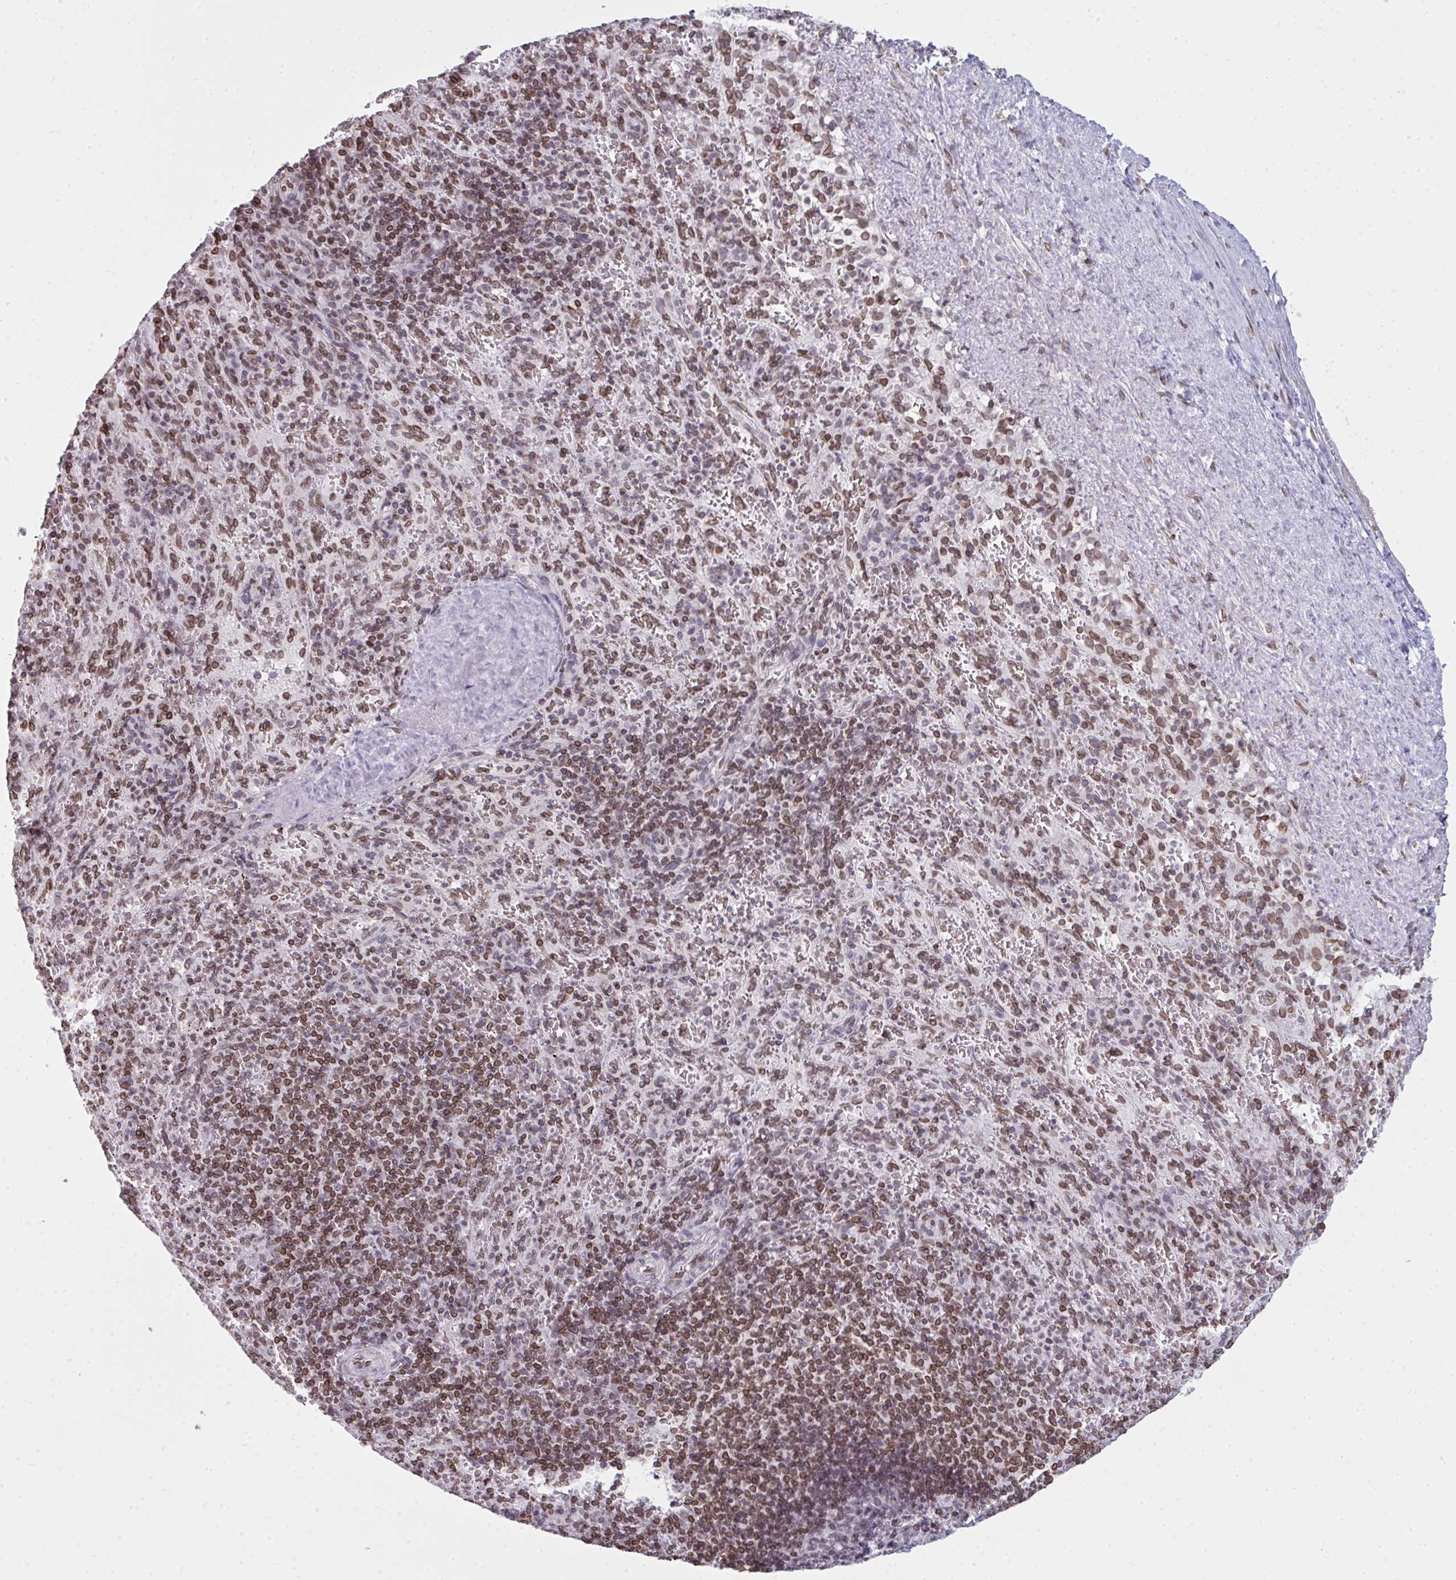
{"staining": {"intensity": "moderate", "quantity": "25%-75%", "location": "cytoplasmic/membranous,nuclear"}, "tissue": "spleen", "cell_type": "Cells in red pulp", "image_type": "normal", "snomed": [{"axis": "morphology", "description": "Normal tissue, NOS"}, {"axis": "topography", "description": "Spleen"}], "caption": "Protein expression analysis of unremarkable human spleen reveals moderate cytoplasmic/membranous,nuclear positivity in about 25%-75% of cells in red pulp.", "gene": "LMNB2", "patient": {"sex": "male", "age": 57}}